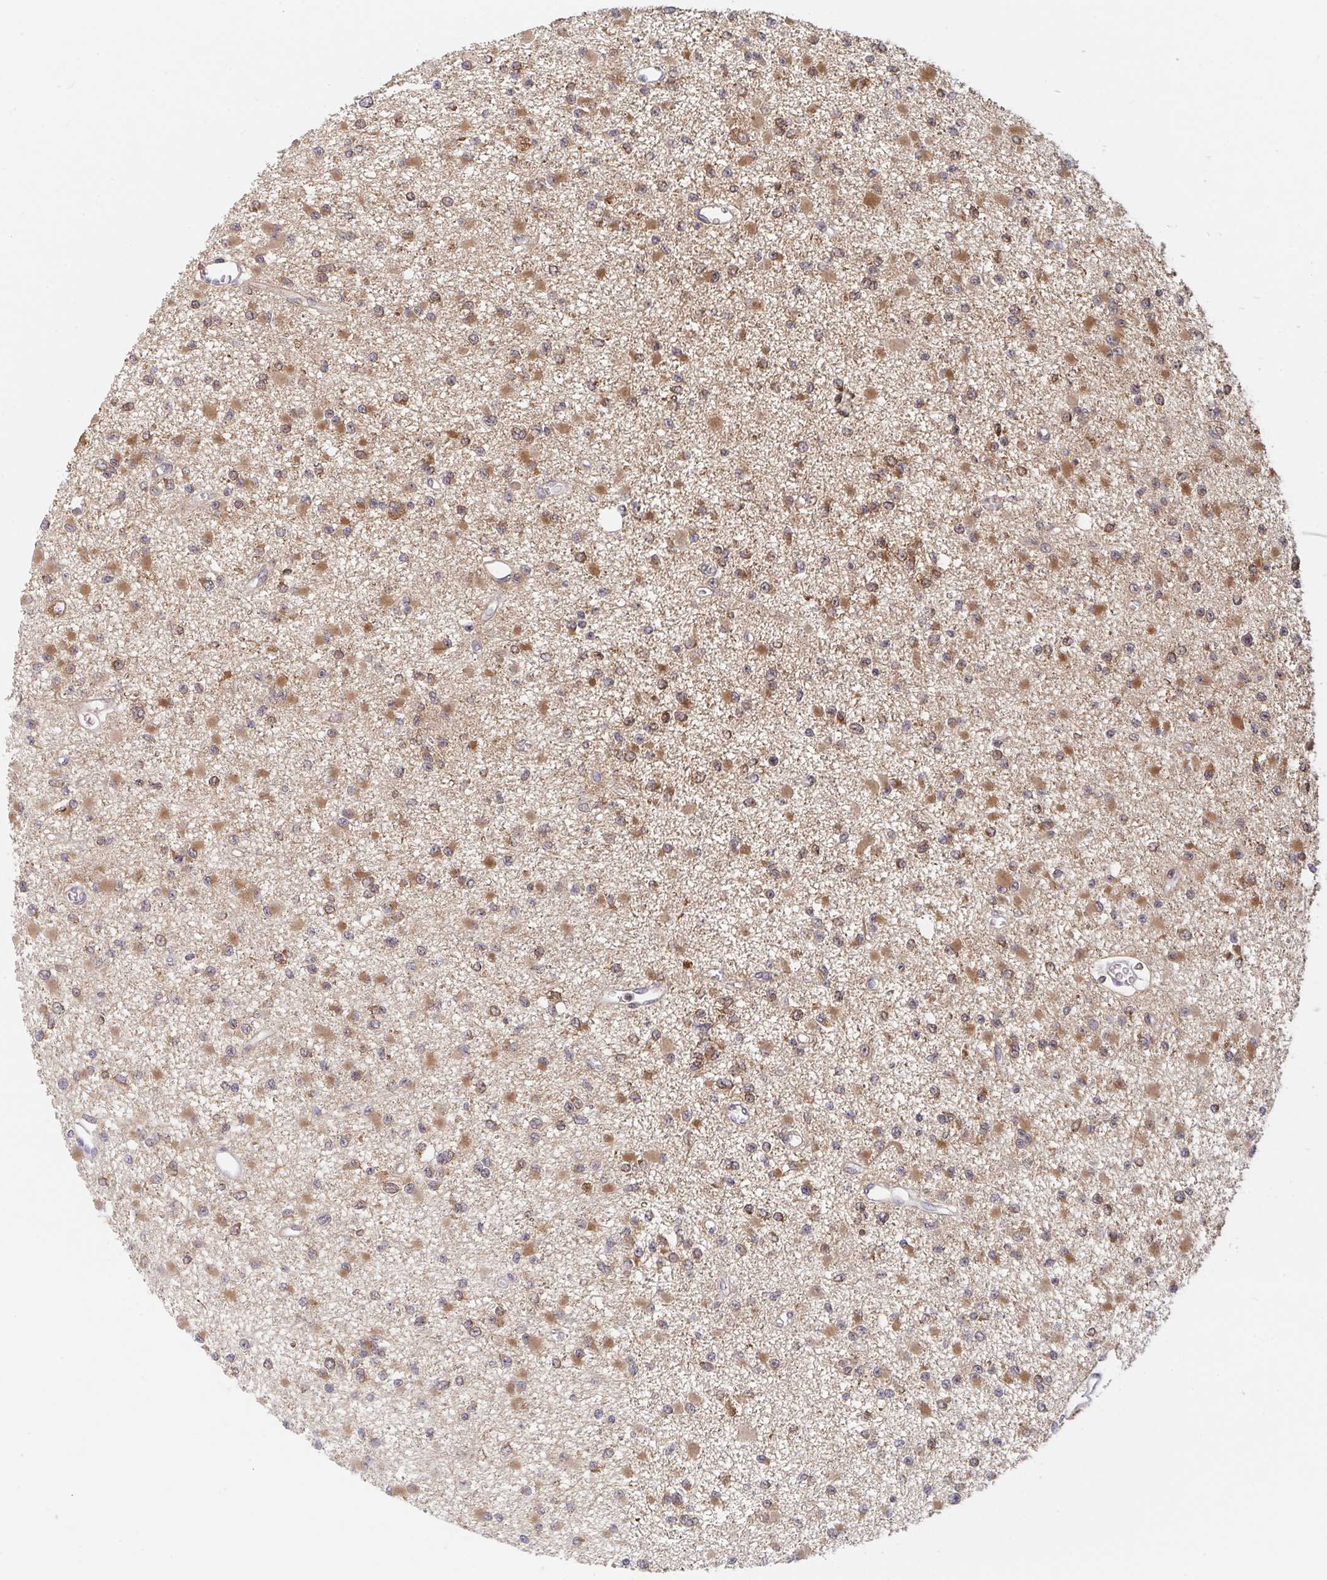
{"staining": {"intensity": "moderate", "quantity": ">75%", "location": "cytoplasmic/membranous"}, "tissue": "glioma", "cell_type": "Tumor cells", "image_type": "cancer", "snomed": [{"axis": "morphology", "description": "Glioma, malignant, Low grade"}, {"axis": "topography", "description": "Brain"}], "caption": "This is an image of immunohistochemistry staining of glioma, which shows moderate staining in the cytoplasmic/membranous of tumor cells.", "gene": "DCST1", "patient": {"sex": "female", "age": 22}}